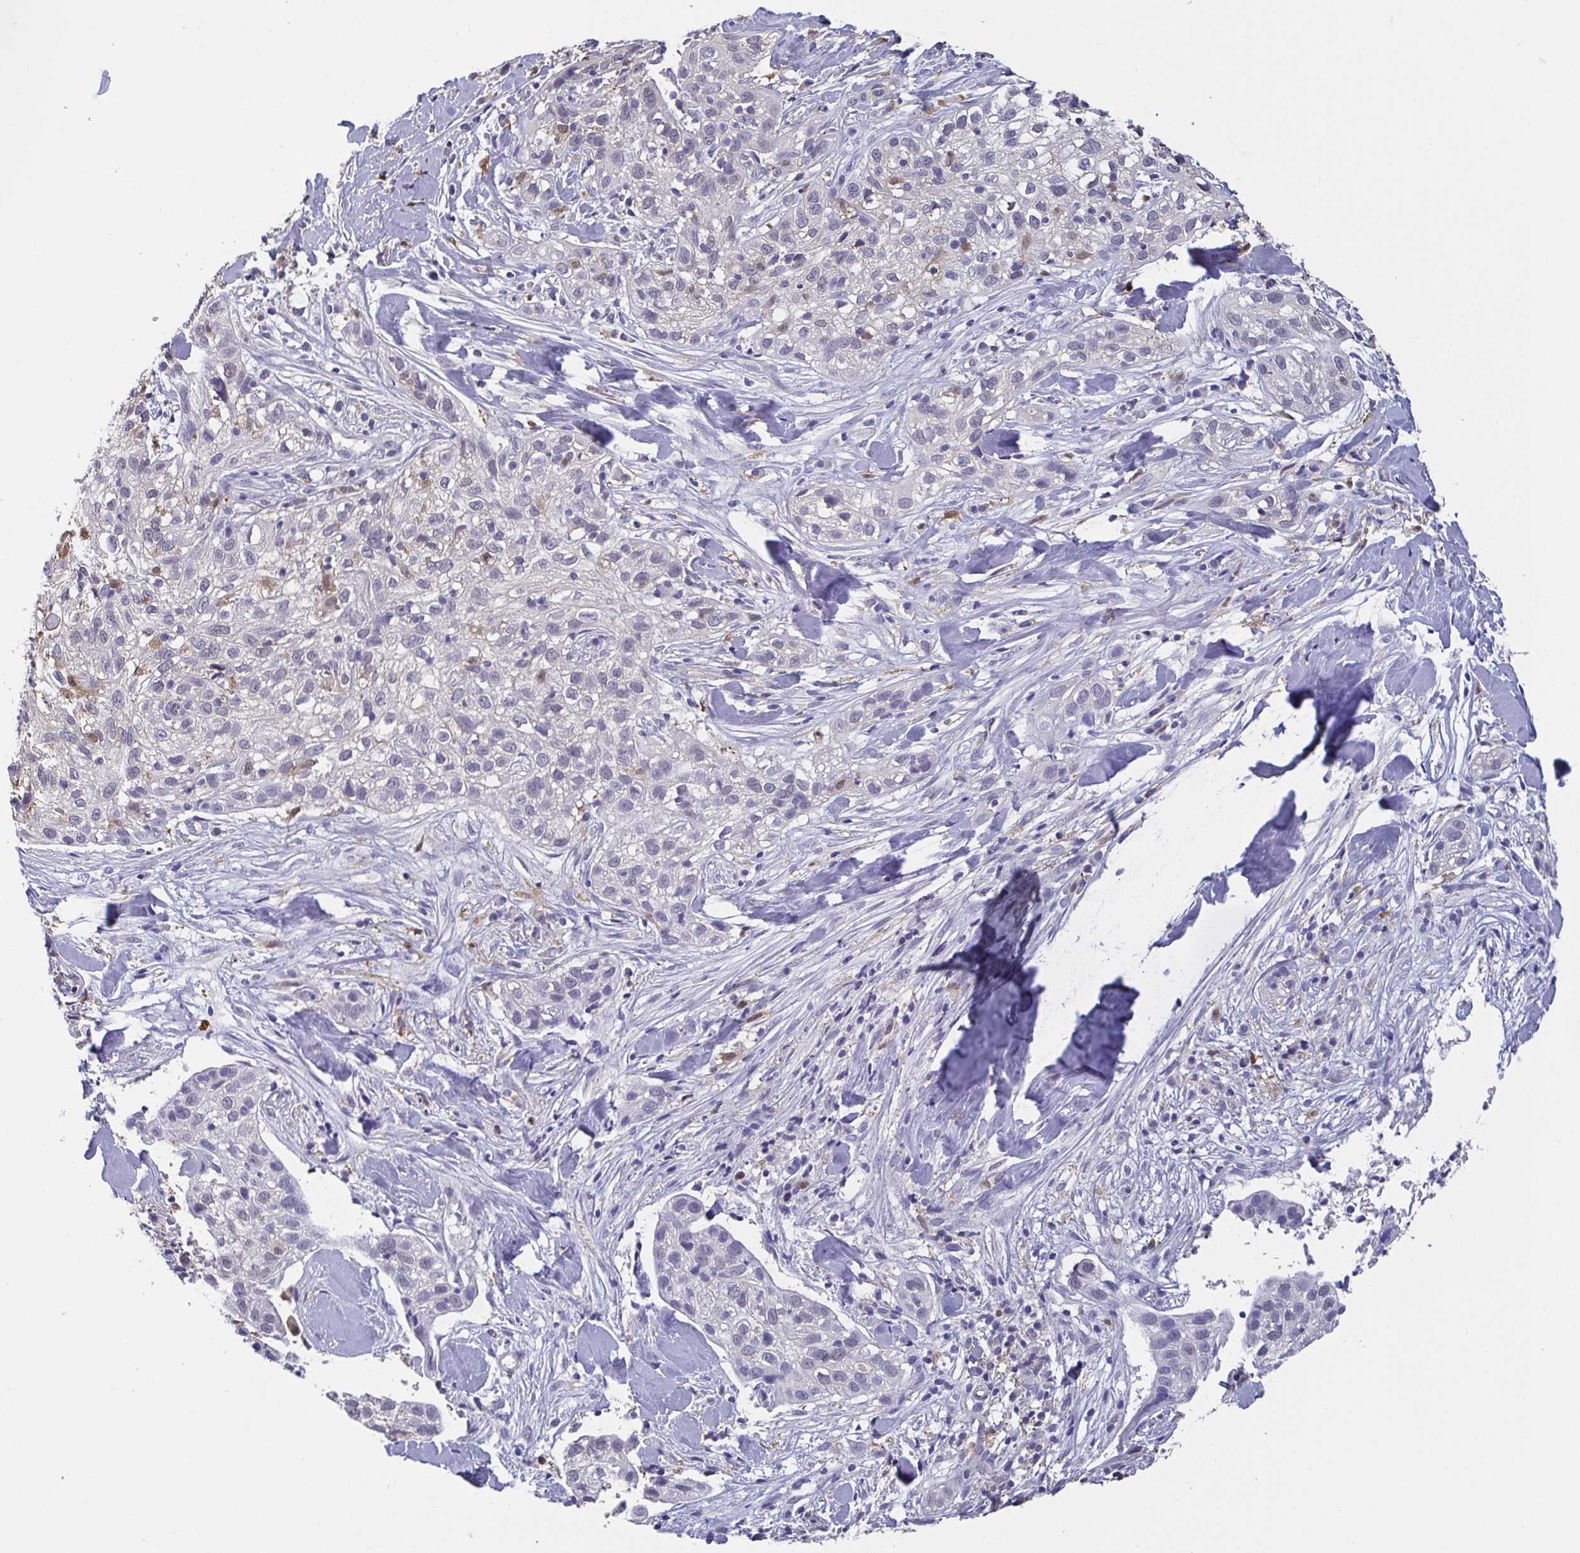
{"staining": {"intensity": "negative", "quantity": "none", "location": "none"}, "tissue": "skin cancer", "cell_type": "Tumor cells", "image_type": "cancer", "snomed": [{"axis": "morphology", "description": "Squamous cell carcinoma, NOS"}, {"axis": "topography", "description": "Skin"}], "caption": "A micrograph of human skin squamous cell carcinoma is negative for staining in tumor cells. Brightfield microscopy of immunohistochemistry (IHC) stained with DAB (brown) and hematoxylin (blue), captured at high magnification.", "gene": "IDH1", "patient": {"sex": "male", "age": 82}}